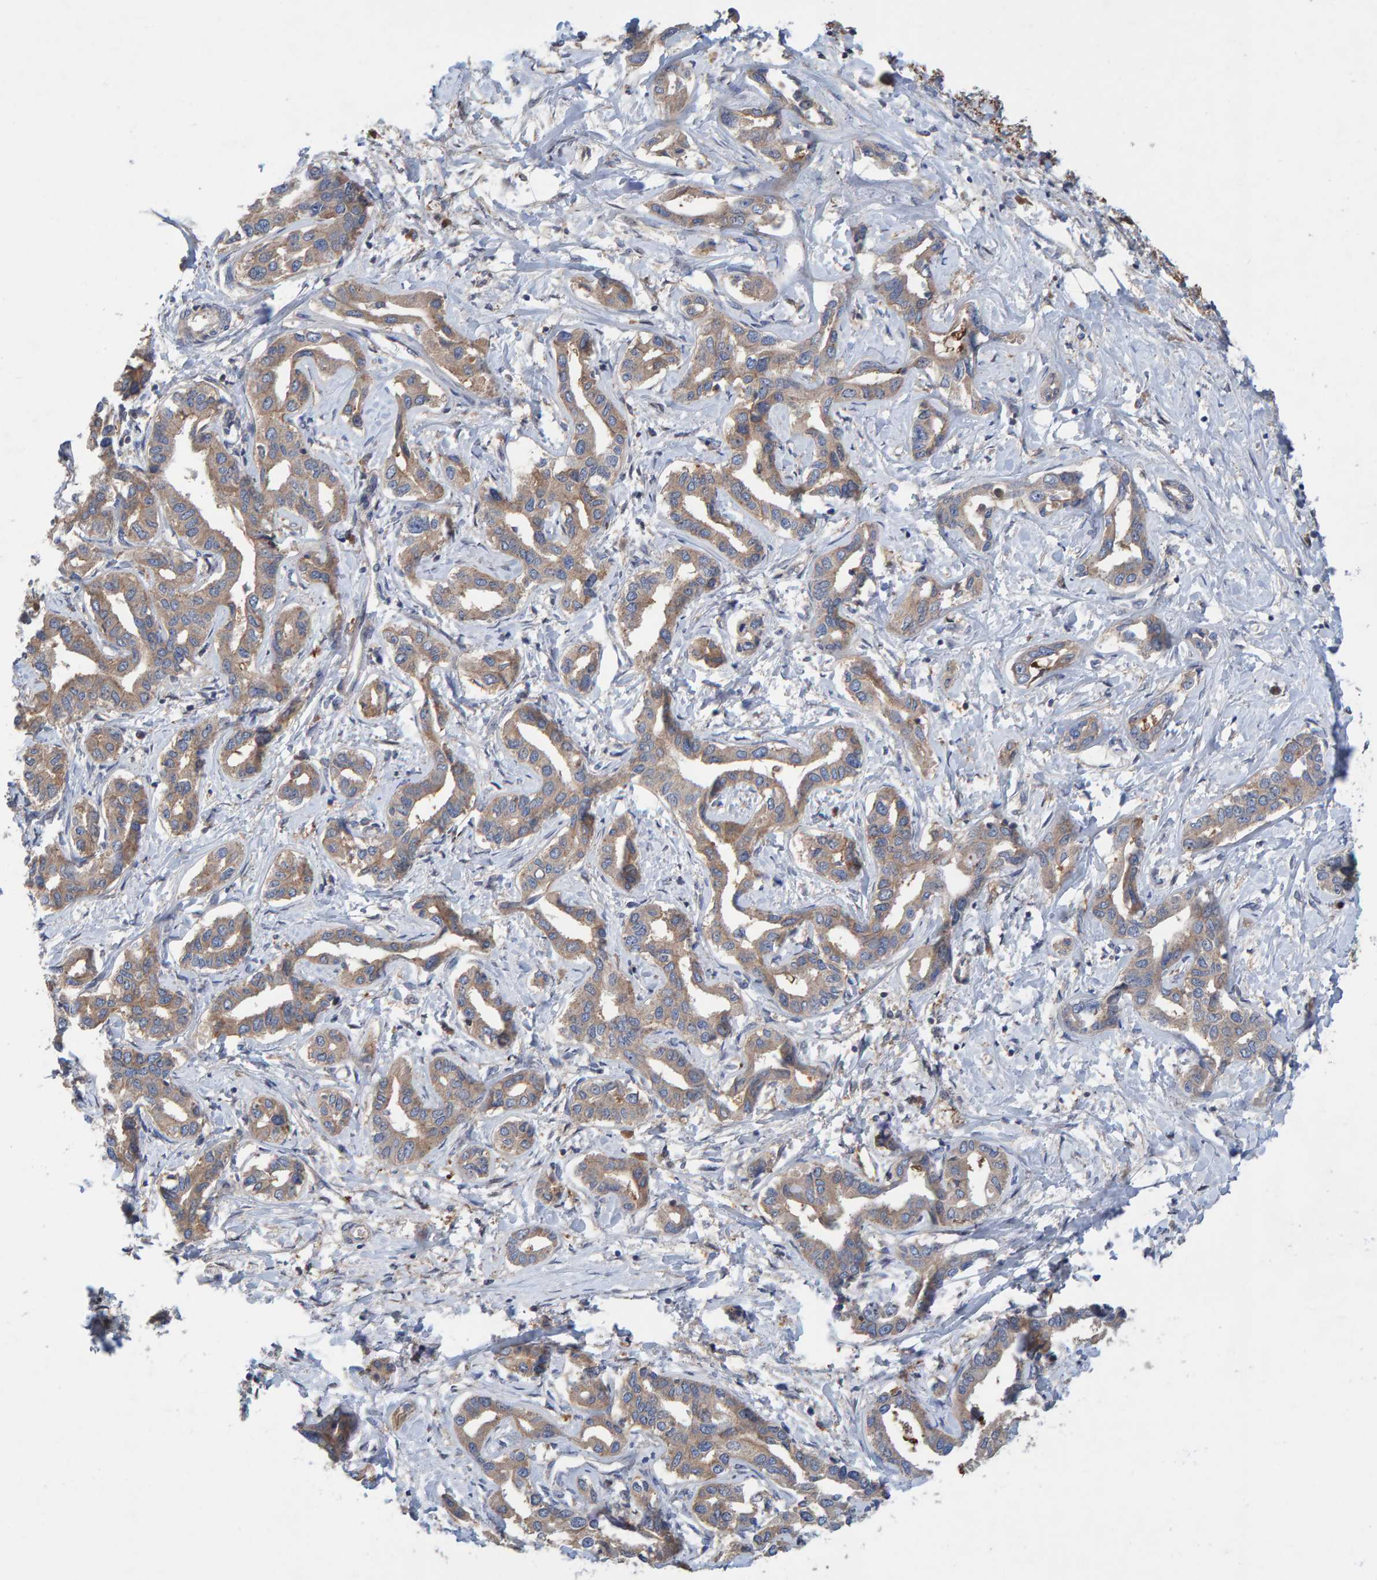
{"staining": {"intensity": "weak", "quantity": ">75%", "location": "cytoplasmic/membranous"}, "tissue": "liver cancer", "cell_type": "Tumor cells", "image_type": "cancer", "snomed": [{"axis": "morphology", "description": "Cholangiocarcinoma"}, {"axis": "topography", "description": "Liver"}], "caption": "Liver cancer stained with a brown dye shows weak cytoplasmic/membranous positive staining in approximately >75% of tumor cells.", "gene": "KIAA0753", "patient": {"sex": "male", "age": 59}}